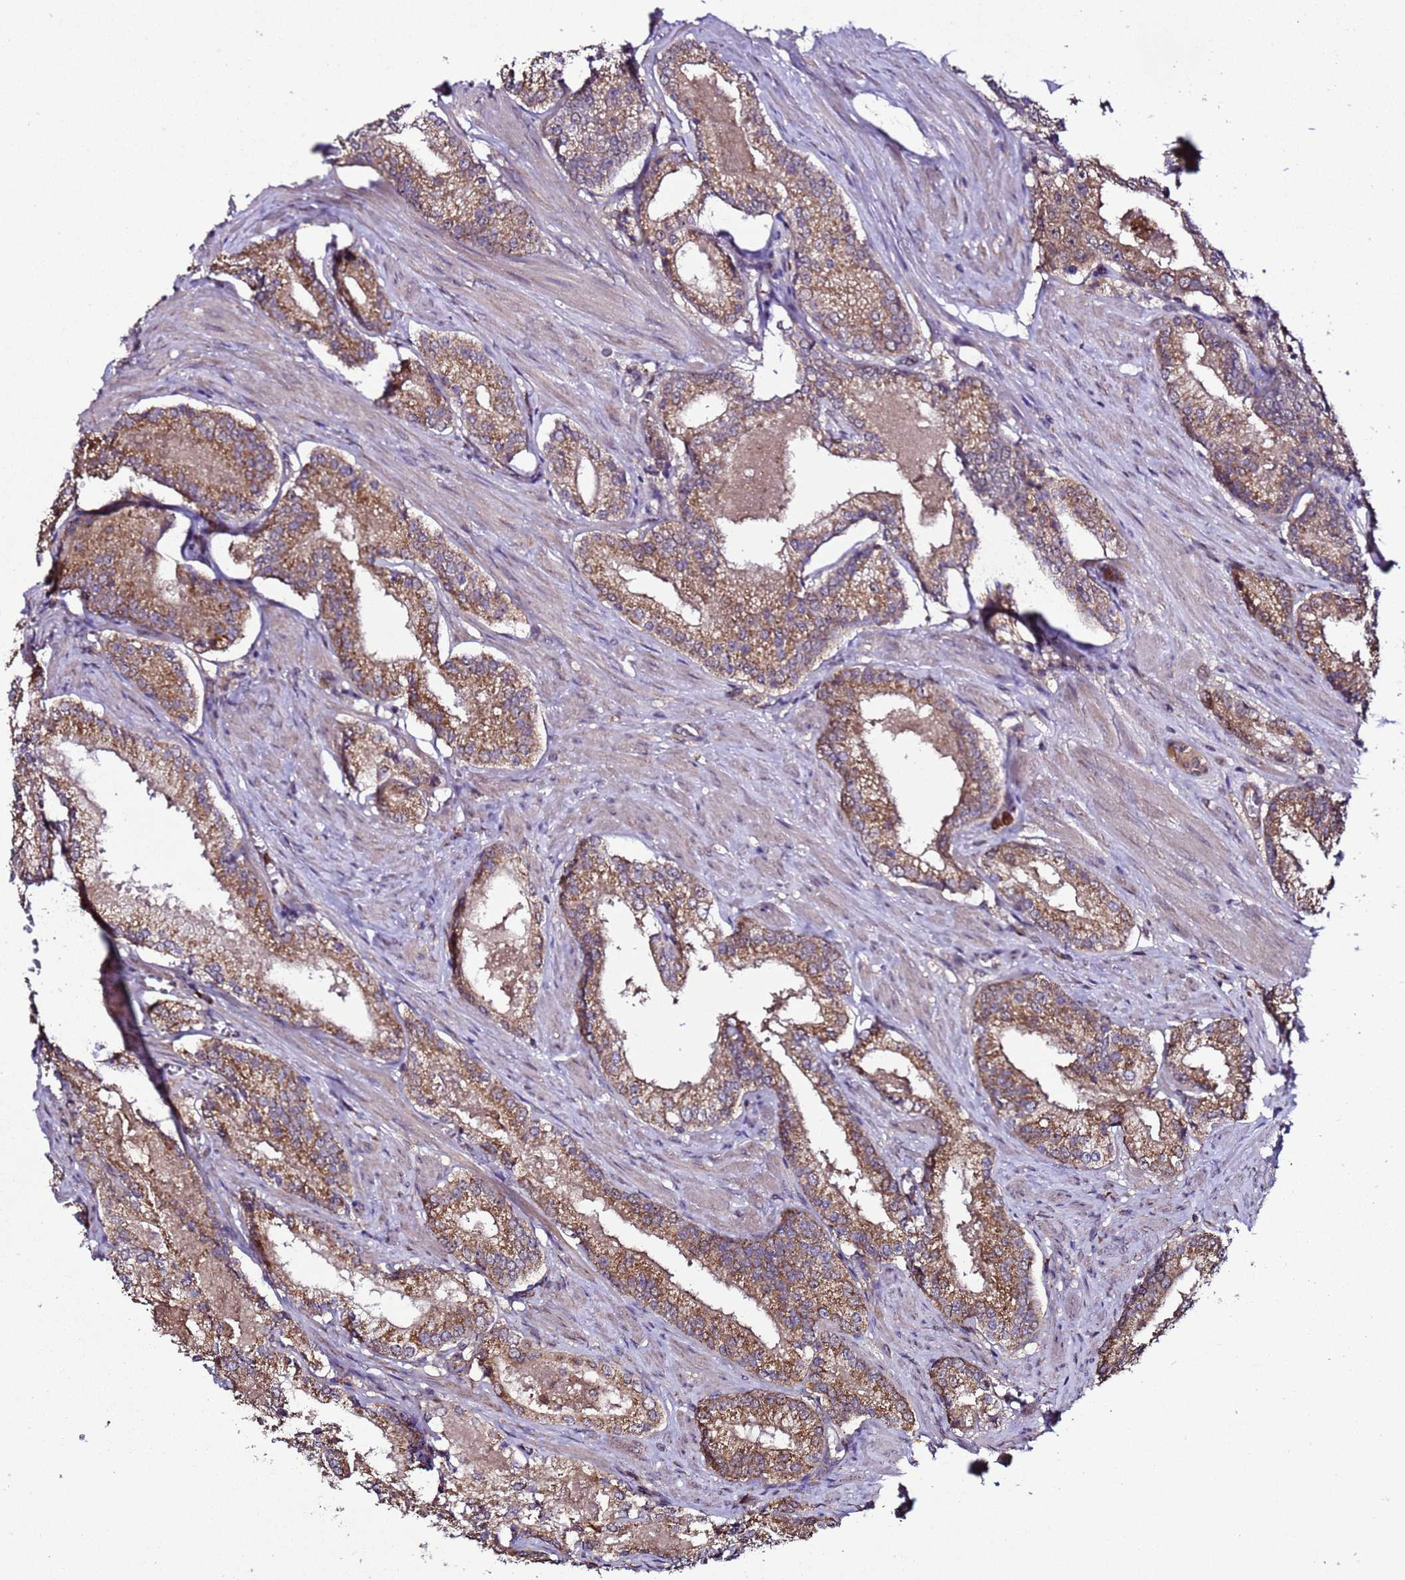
{"staining": {"intensity": "moderate", "quantity": ">75%", "location": "cytoplasmic/membranous"}, "tissue": "prostate cancer", "cell_type": "Tumor cells", "image_type": "cancer", "snomed": [{"axis": "morphology", "description": "Adenocarcinoma, Low grade"}, {"axis": "topography", "description": "Prostate"}], "caption": "Brown immunohistochemical staining in human prostate adenocarcinoma (low-grade) demonstrates moderate cytoplasmic/membranous expression in about >75% of tumor cells. Immunohistochemistry (ihc) stains the protein of interest in brown and the nuclei are stained blue.", "gene": "HSPBAP1", "patient": {"sex": "male", "age": 54}}